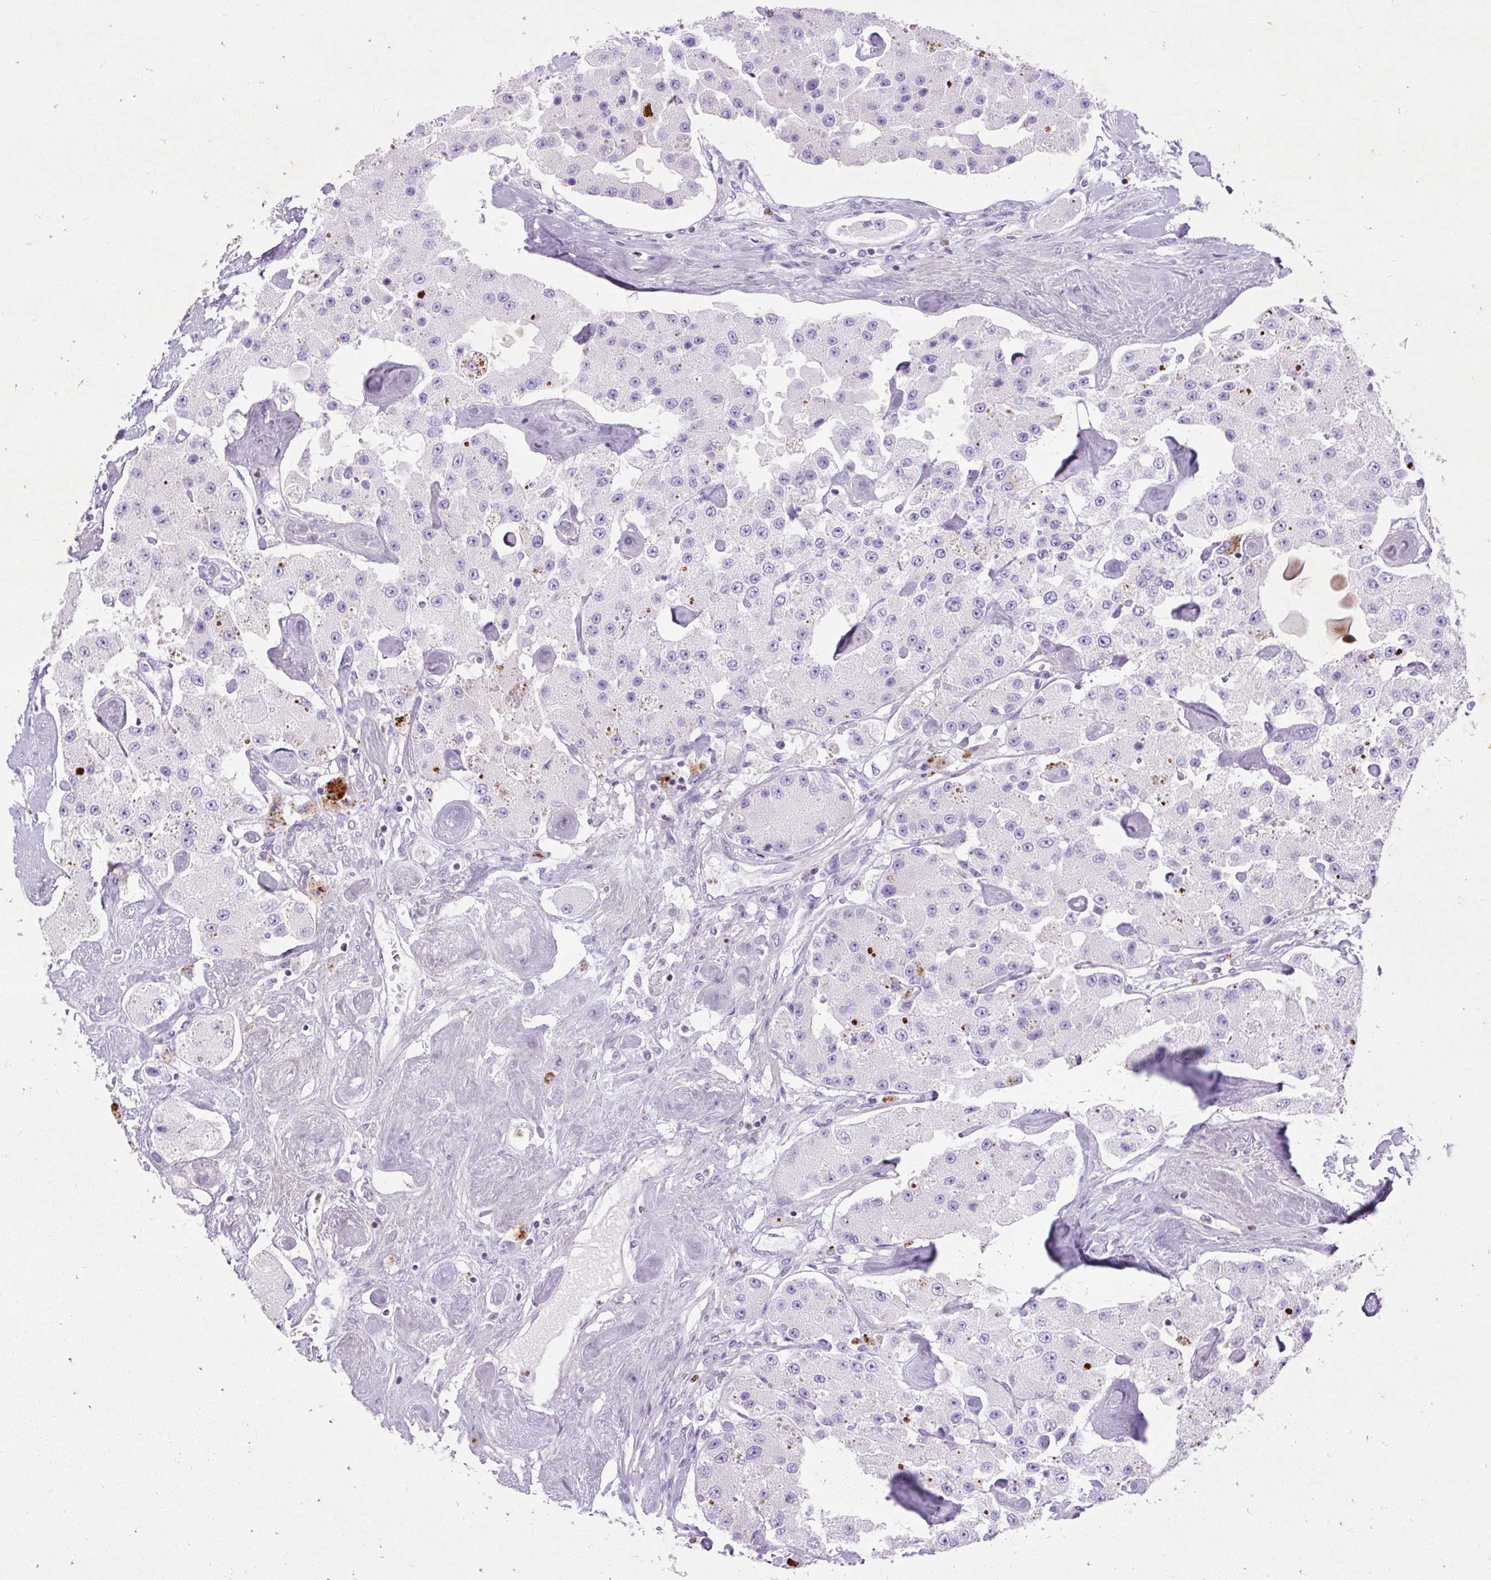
{"staining": {"intensity": "negative", "quantity": "none", "location": "none"}, "tissue": "carcinoid", "cell_type": "Tumor cells", "image_type": "cancer", "snomed": [{"axis": "morphology", "description": "Carcinoid, malignant, NOS"}, {"axis": "topography", "description": "Pancreas"}], "caption": "Micrograph shows no significant protein expression in tumor cells of malignant carcinoid.", "gene": "SPC24", "patient": {"sex": "male", "age": 41}}